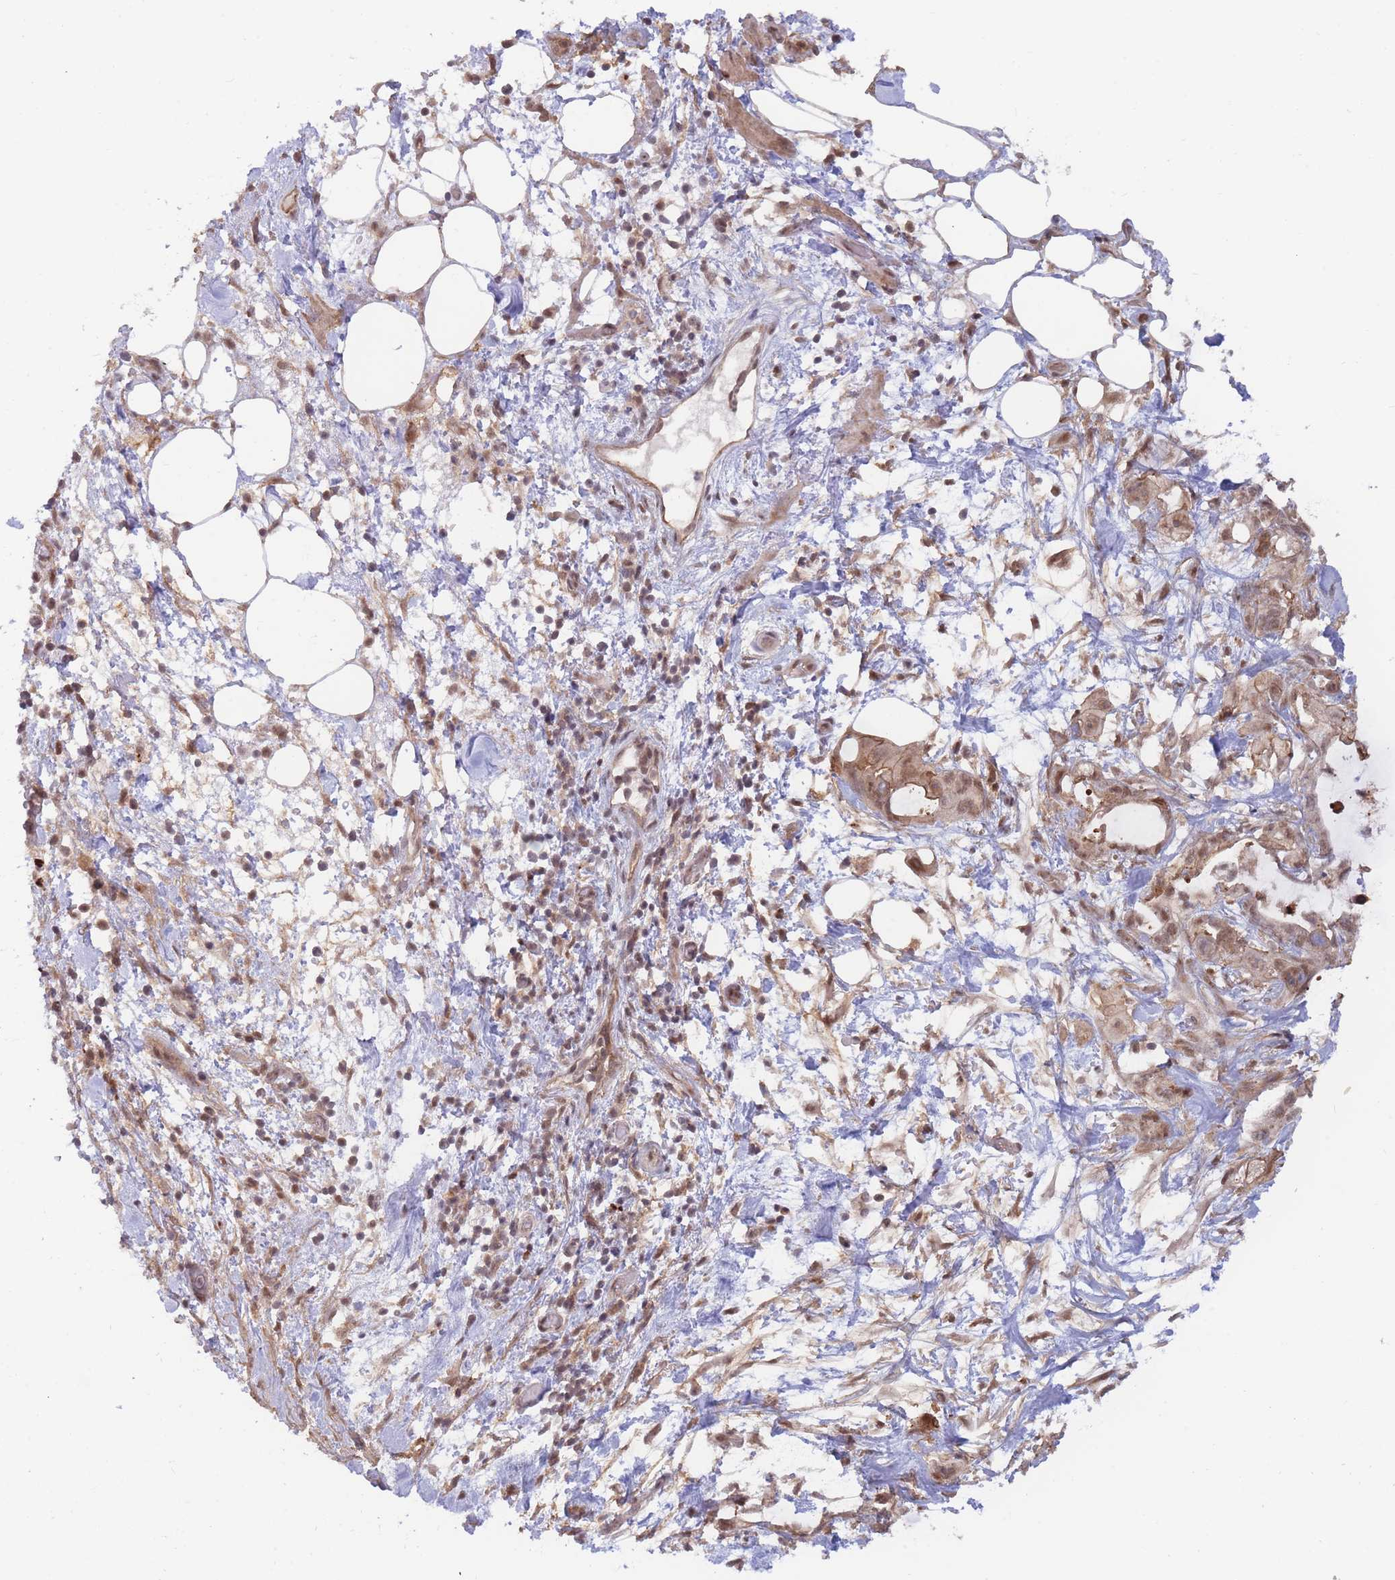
{"staining": {"intensity": "moderate", "quantity": ">75%", "location": "cytoplasmic/membranous,nuclear"}, "tissue": "pancreatic cancer", "cell_type": "Tumor cells", "image_type": "cancer", "snomed": [{"axis": "morphology", "description": "Adenocarcinoma, NOS"}, {"axis": "topography", "description": "Pancreas"}], "caption": "High-power microscopy captured an immunohistochemistry (IHC) histopathology image of pancreatic cancer, revealing moderate cytoplasmic/membranous and nuclear staining in about >75% of tumor cells.", "gene": "BOD1L1", "patient": {"sex": "female", "age": 61}}